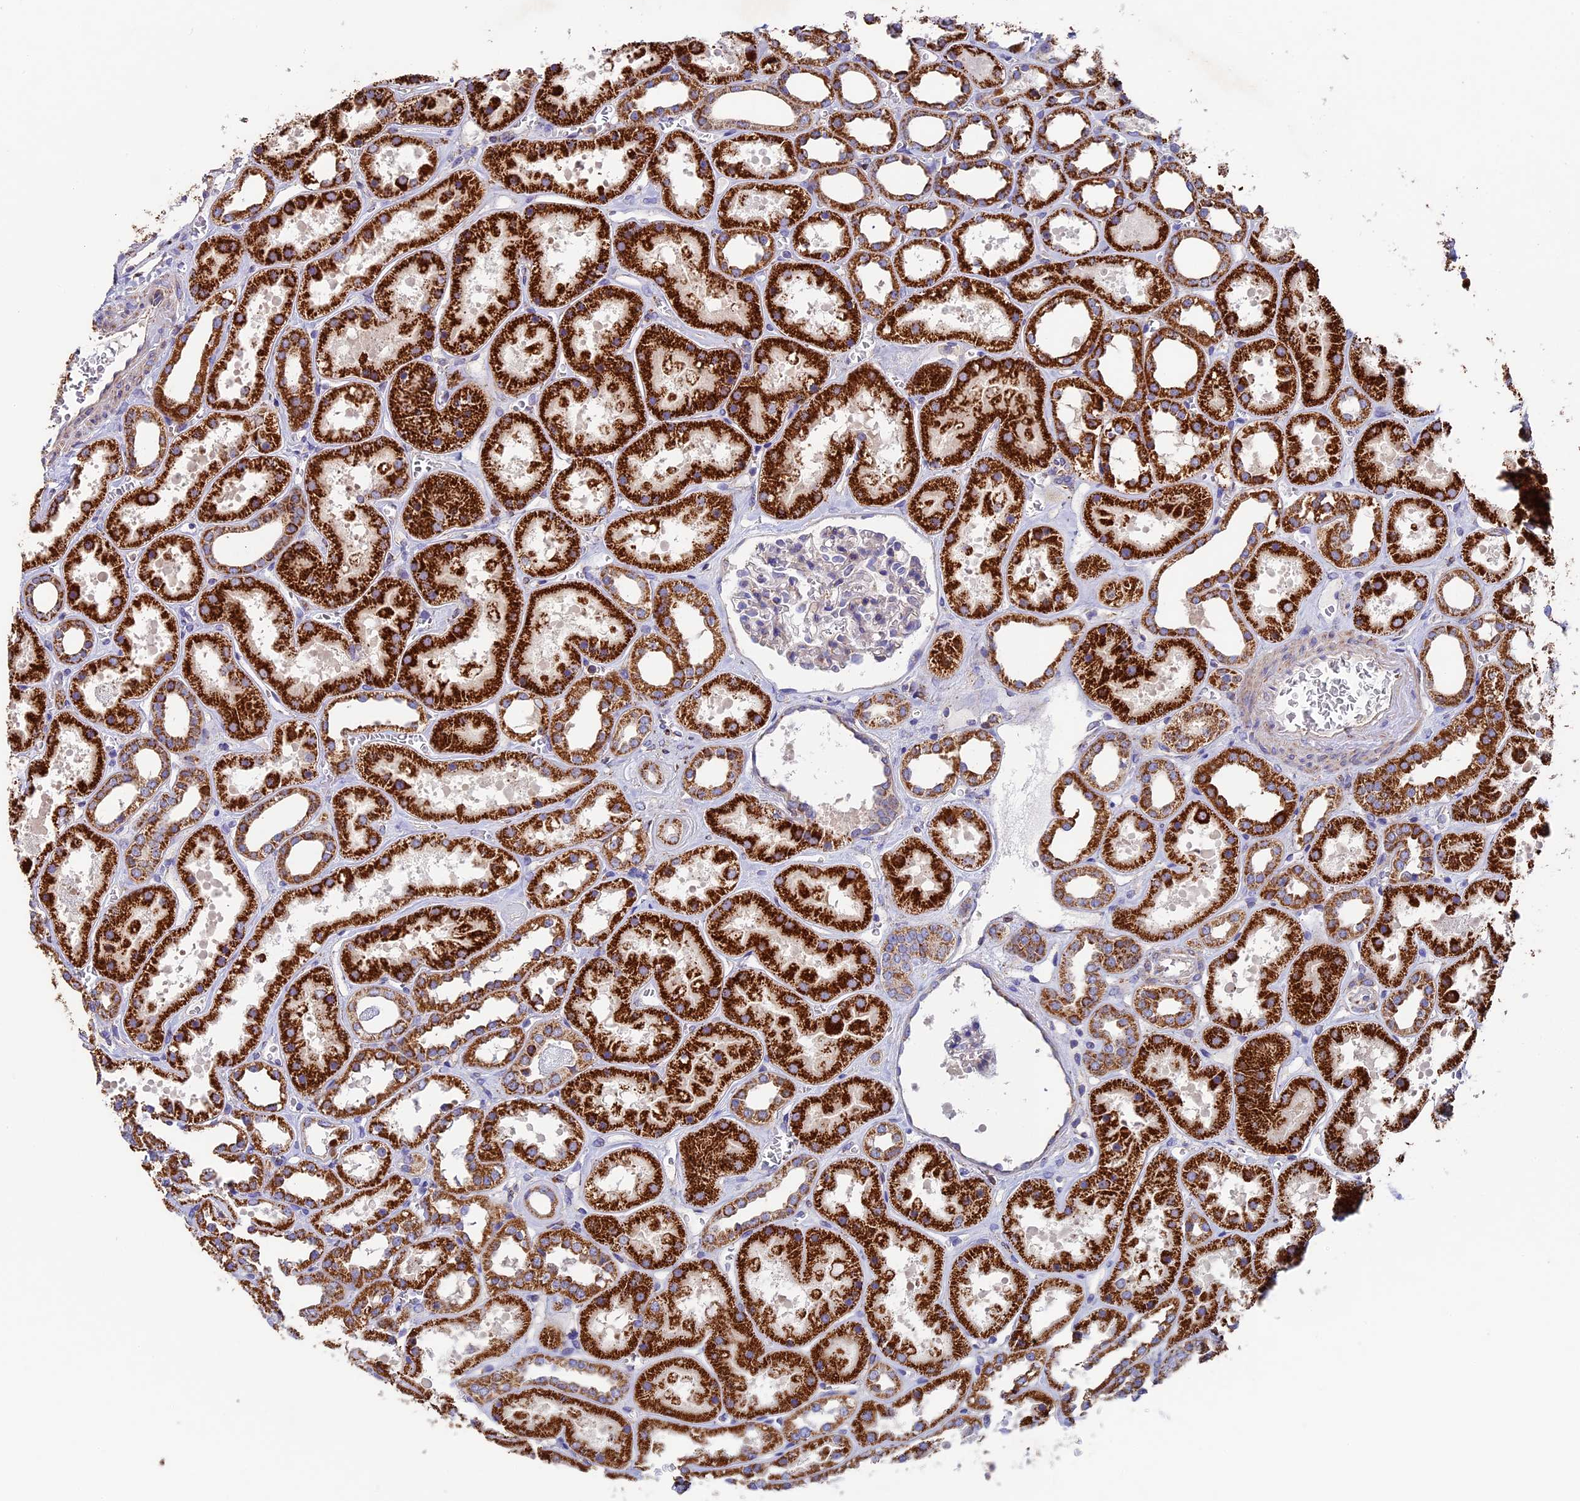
{"staining": {"intensity": "negative", "quantity": "none", "location": "none"}, "tissue": "kidney", "cell_type": "Cells in glomeruli", "image_type": "normal", "snomed": [{"axis": "morphology", "description": "Normal tissue, NOS"}, {"axis": "topography", "description": "Kidney"}], "caption": "IHC image of normal kidney: human kidney stained with DAB (3,3'-diaminobenzidine) demonstrates no significant protein expression in cells in glomeruli. (Immunohistochemistry (ihc), brightfield microscopy, high magnification).", "gene": "ADAT1", "patient": {"sex": "female", "age": 41}}